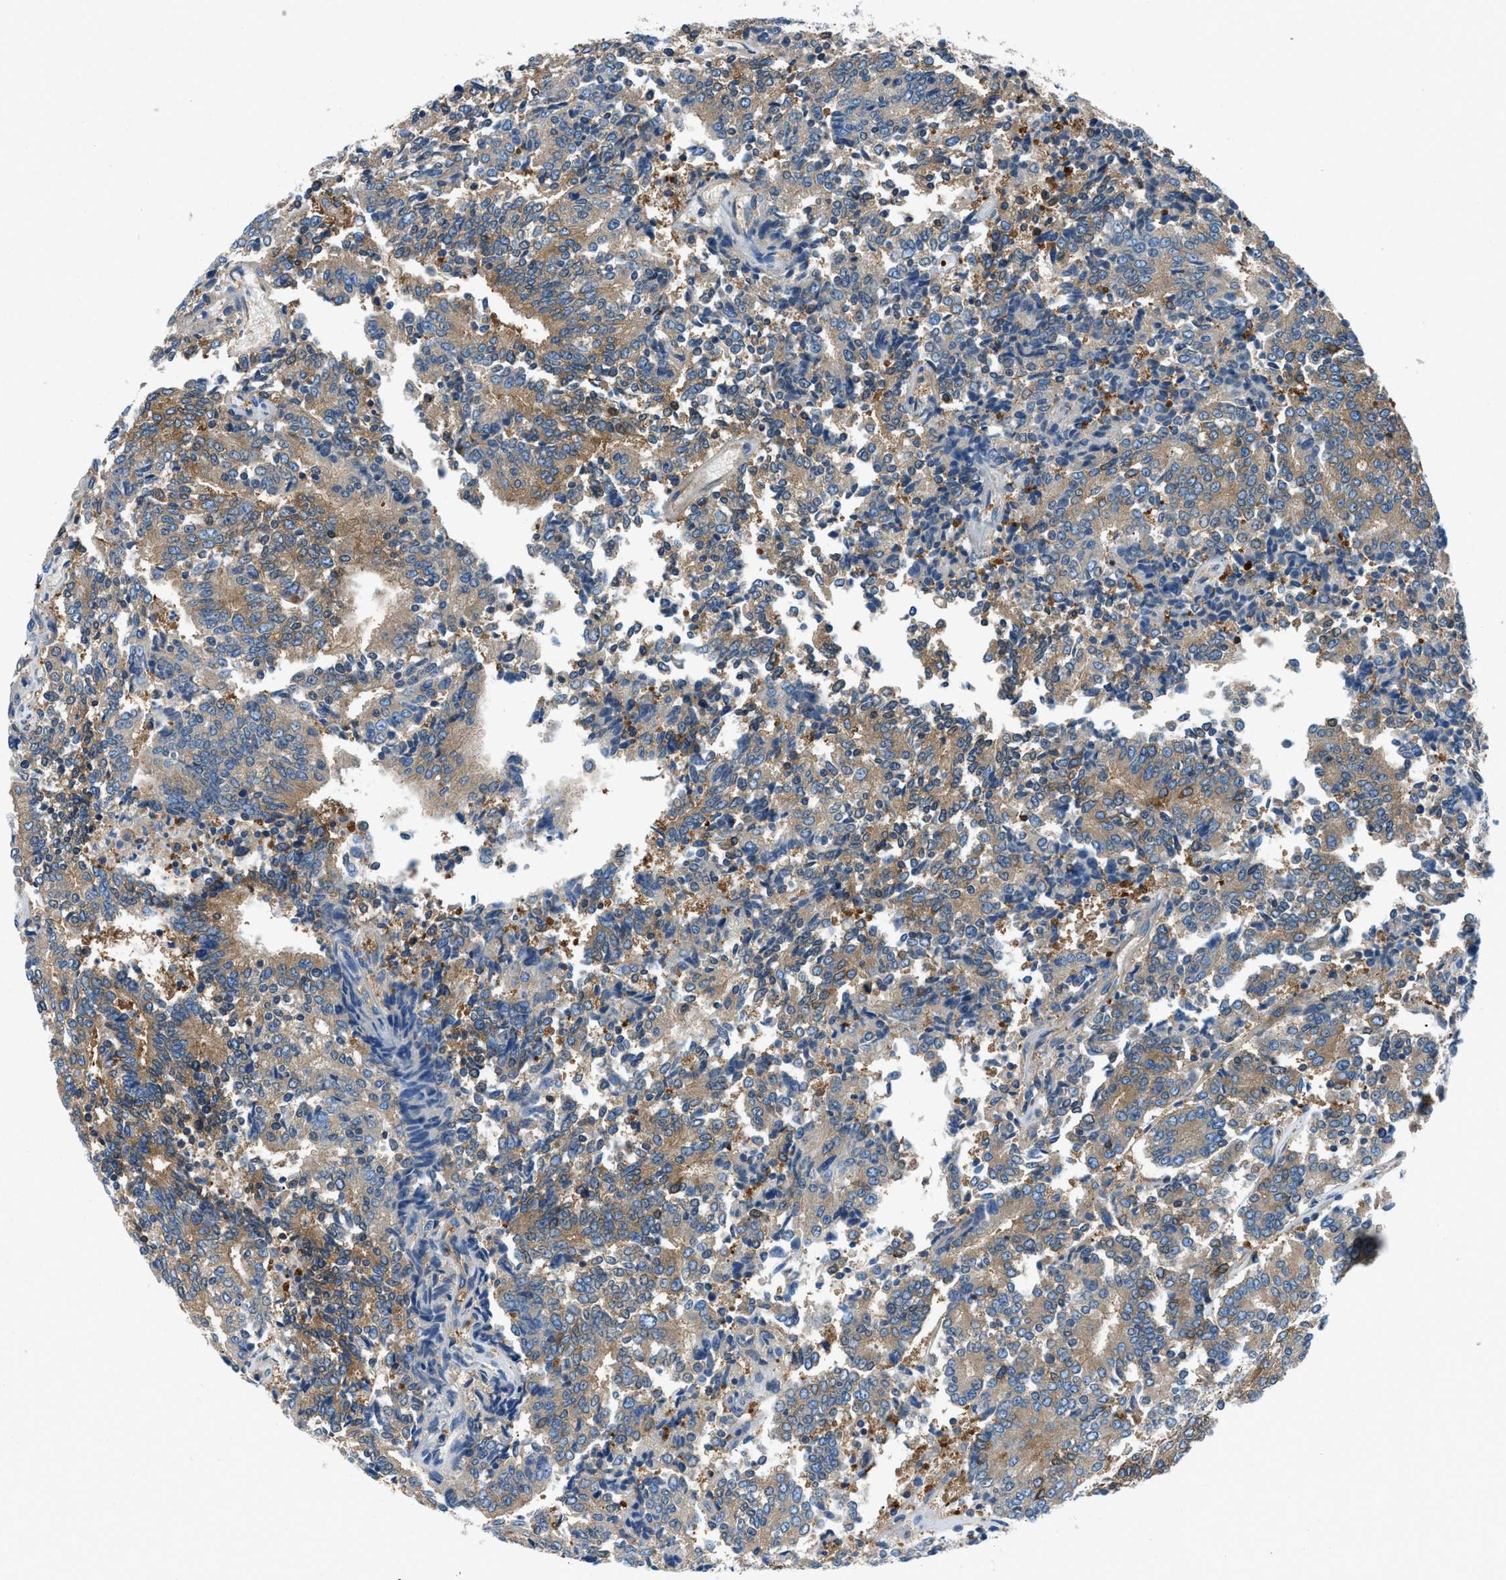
{"staining": {"intensity": "moderate", "quantity": ">75%", "location": "cytoplasmic/membranous"}, "tissue": "prostate cancer", "cell_type": "Tumor cells", "image_type": "cancer", "snomed": [{"axis": "morphology", "description": "Normal tissue, NOS"}, {"axis": "morphology", "description": "Adenocarcinoma, High grade"}, {"axis": "topography", "description": "Prostate"}, {"axis": "topography", "description": "Seminal veicle"}], "caption": "Moderate cytoplasmic/membranous positivity for a protein is seen in approximately >75% of tumor cells of adenocarcinoma (high-grade) (prostate) using IHC.", "gene": "SARS1", "patient": {"sex": "male", "age": 55}}